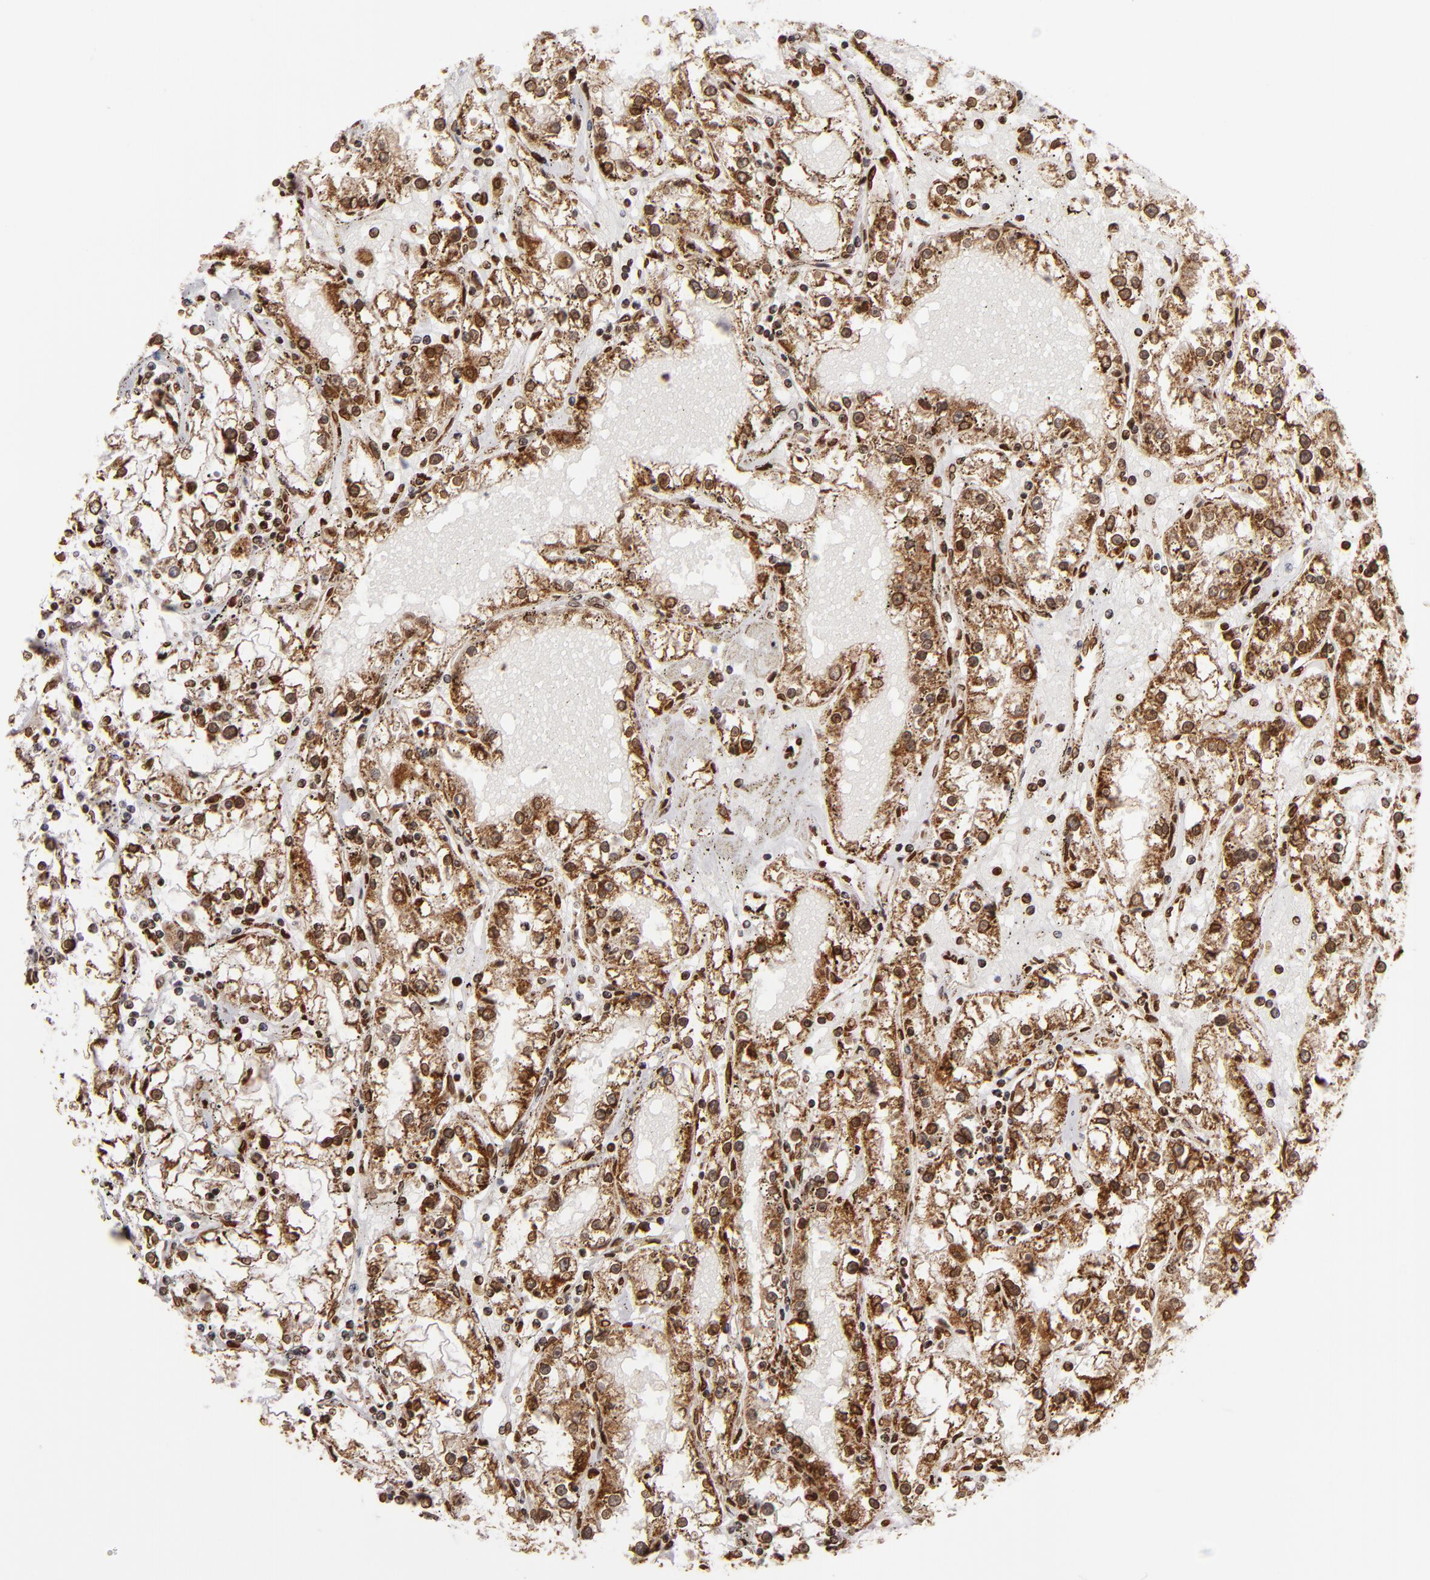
{"staining": {"intensity": "moderate", "quantity": ">75%", "location": "nuclear"}, "tissue": "renal cancer", "cell_type": "Tumor cells", "image_type": "cancer", "snomed": [{"axis": "morphology", "description": "Adenocarcinoma, NOS"}, {"axis": "topography", "description": "Kidney"}], "caption": "Renal adenocarcinoma stained for a protein reveals moderate nuclear positivity in tumor cells. Using DAB (3,3'-diaminobenzidine) (brown) and hematoxylin (blue) stains, captured at high magnification using brightfield microscopy.", "gene": "CUL3", "patient": {"sex": "male", "age": 56}}